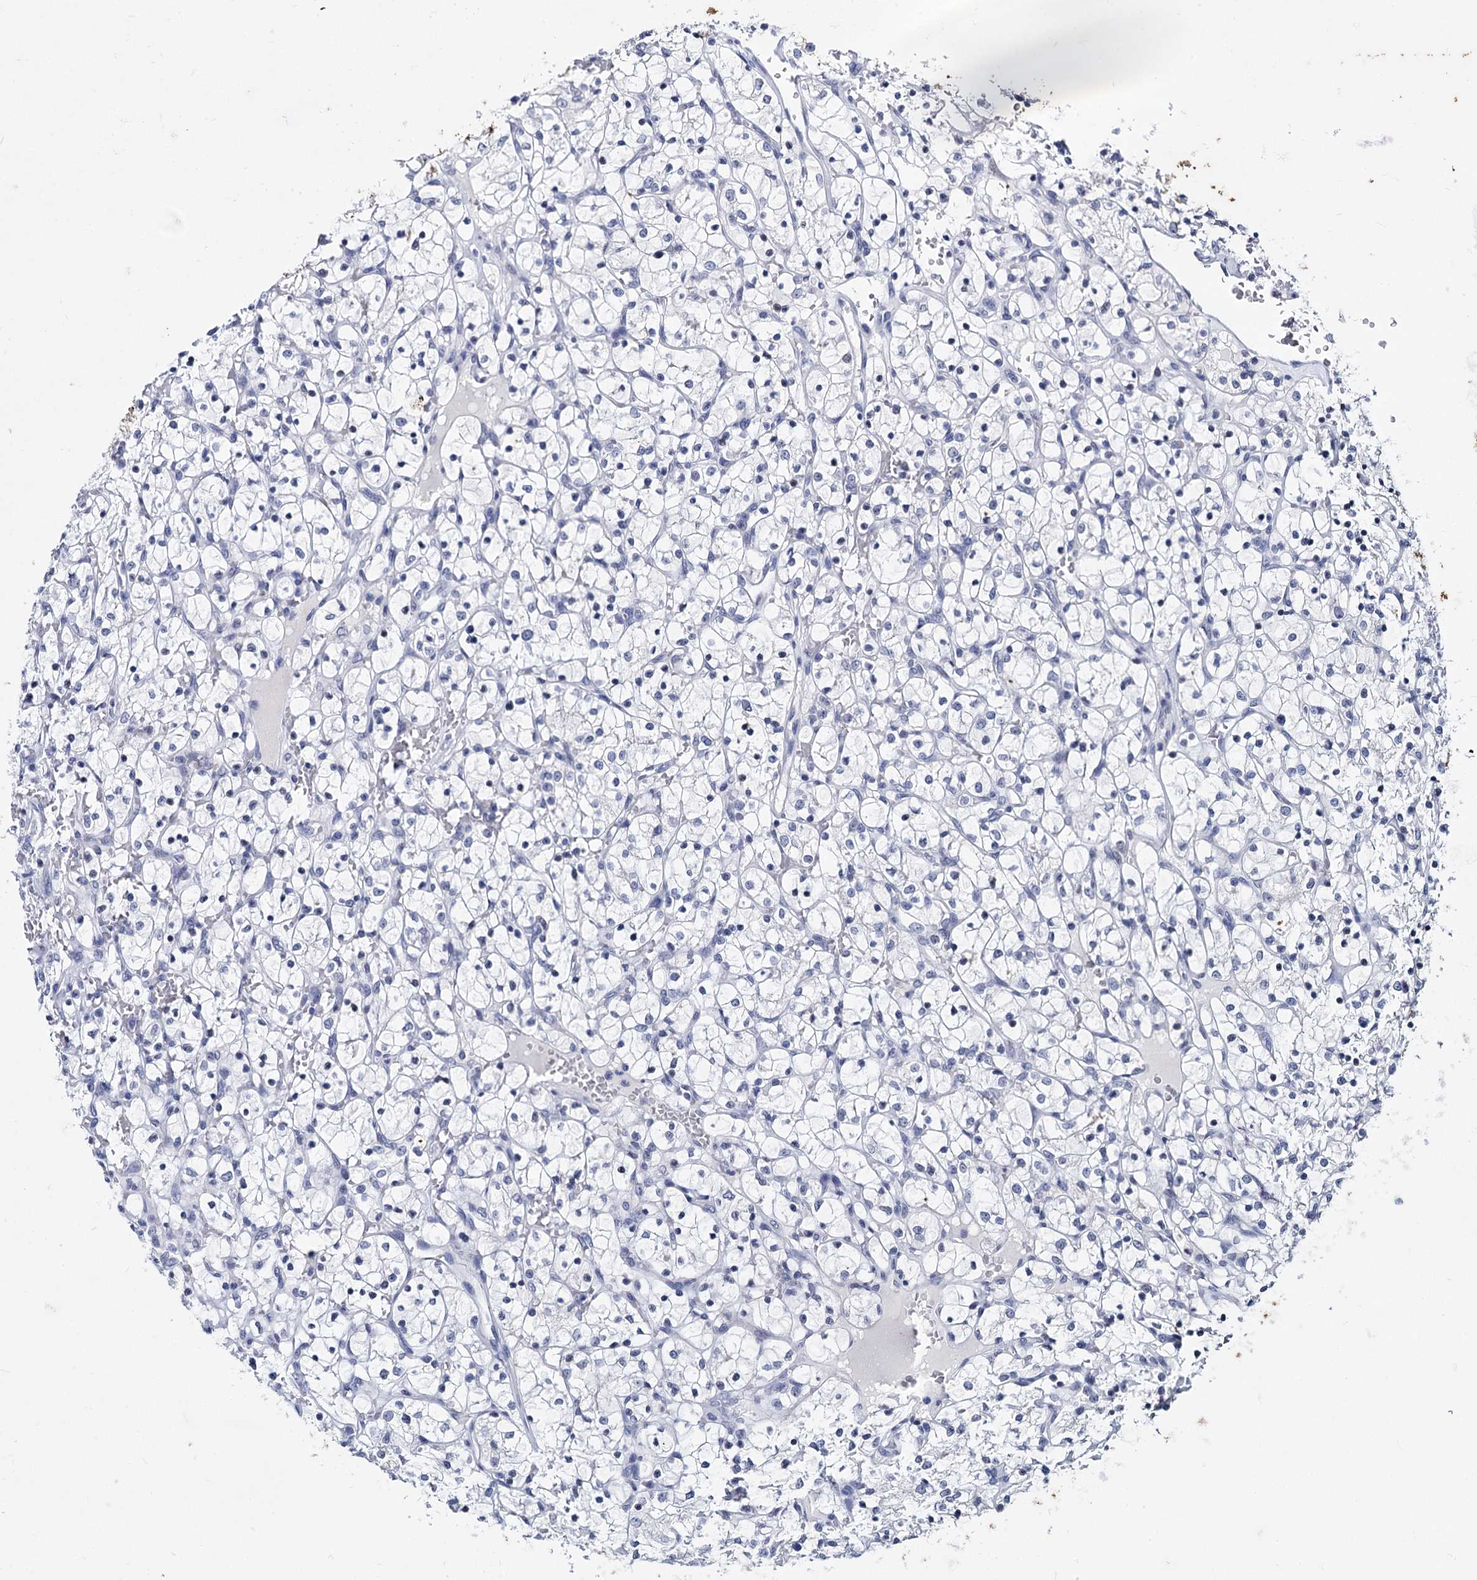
{"staining": {"intensity": "negative", "quantity": "none", "location": "none"}, "tissue": "renal cancer", "cell_type": "Tumor cells", "image_type": "cancer", "snomed": [{"axis": "morphology", "description": "Adenocarcinoma, NOS"}, {"axis": "topography", "description": "Kidney"}], "caption": "An image of human renal cancer (adenocarcinoma) is negative for staining in tumor cells.", "gene": "MAGEA4", "patient": {"sex": "female", "age": 69}}